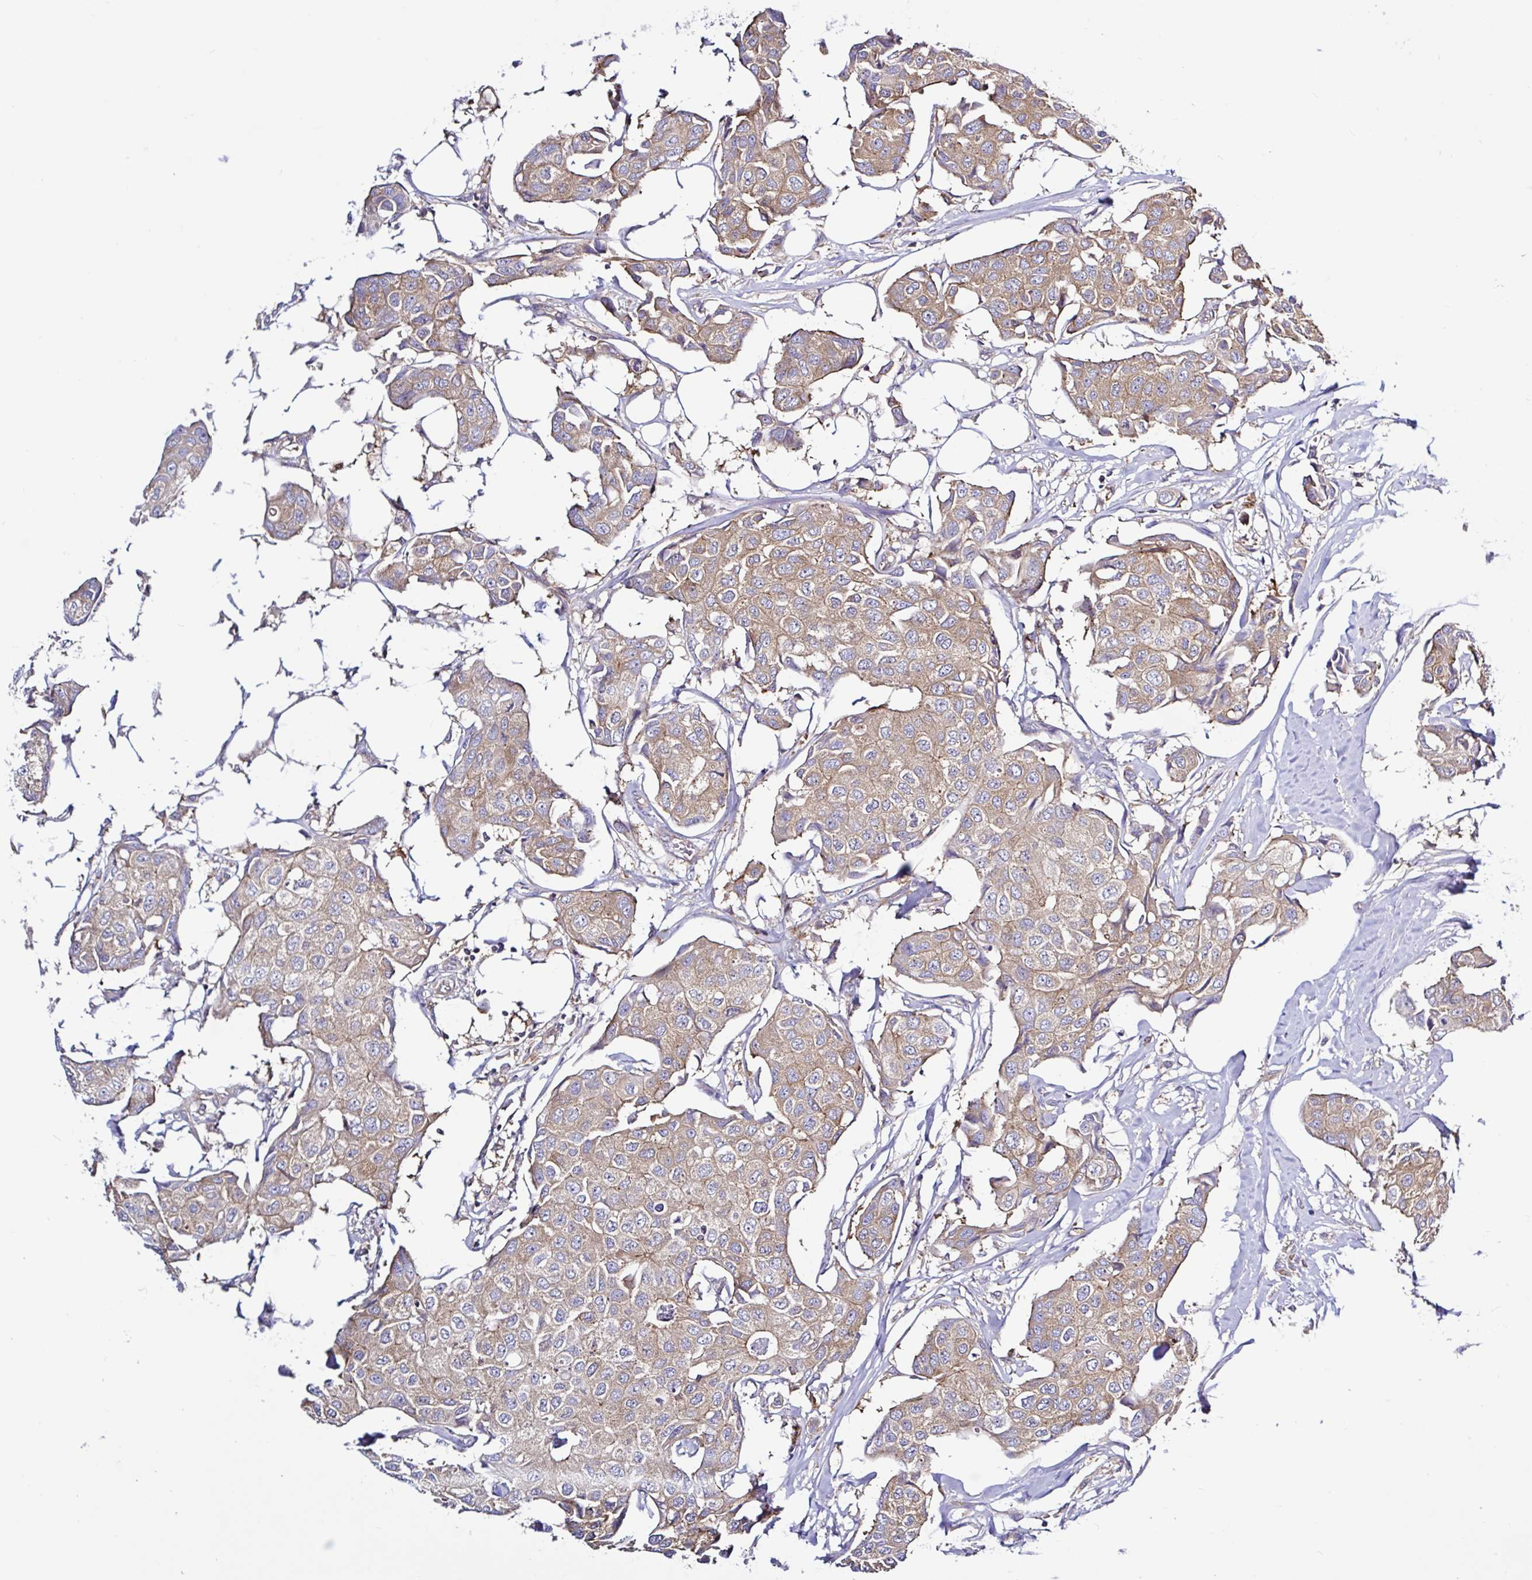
{"staining": {"intensity": "moderate", "quantity": ">75%", "location": "cytoplasmic/membranous"}, "tissue": "breast cancer", "cell_type": "Tumor cells", "image_type": "cancer", "snomed": [{"axis": "morphology", "description": "Duct carcinoma"}, {"axis": "topography", "description": "Breast"}, {"axis": "topography", "description": "Lymph node"}], "caption": "Protein staining demonstrates moderate cytoplasmic/membranous staining in about >75% of tumor cells in breast cancer (intraductal carcinoma).", "gene": "LARS1", "patient": {"sex": "female", "age": 80}}